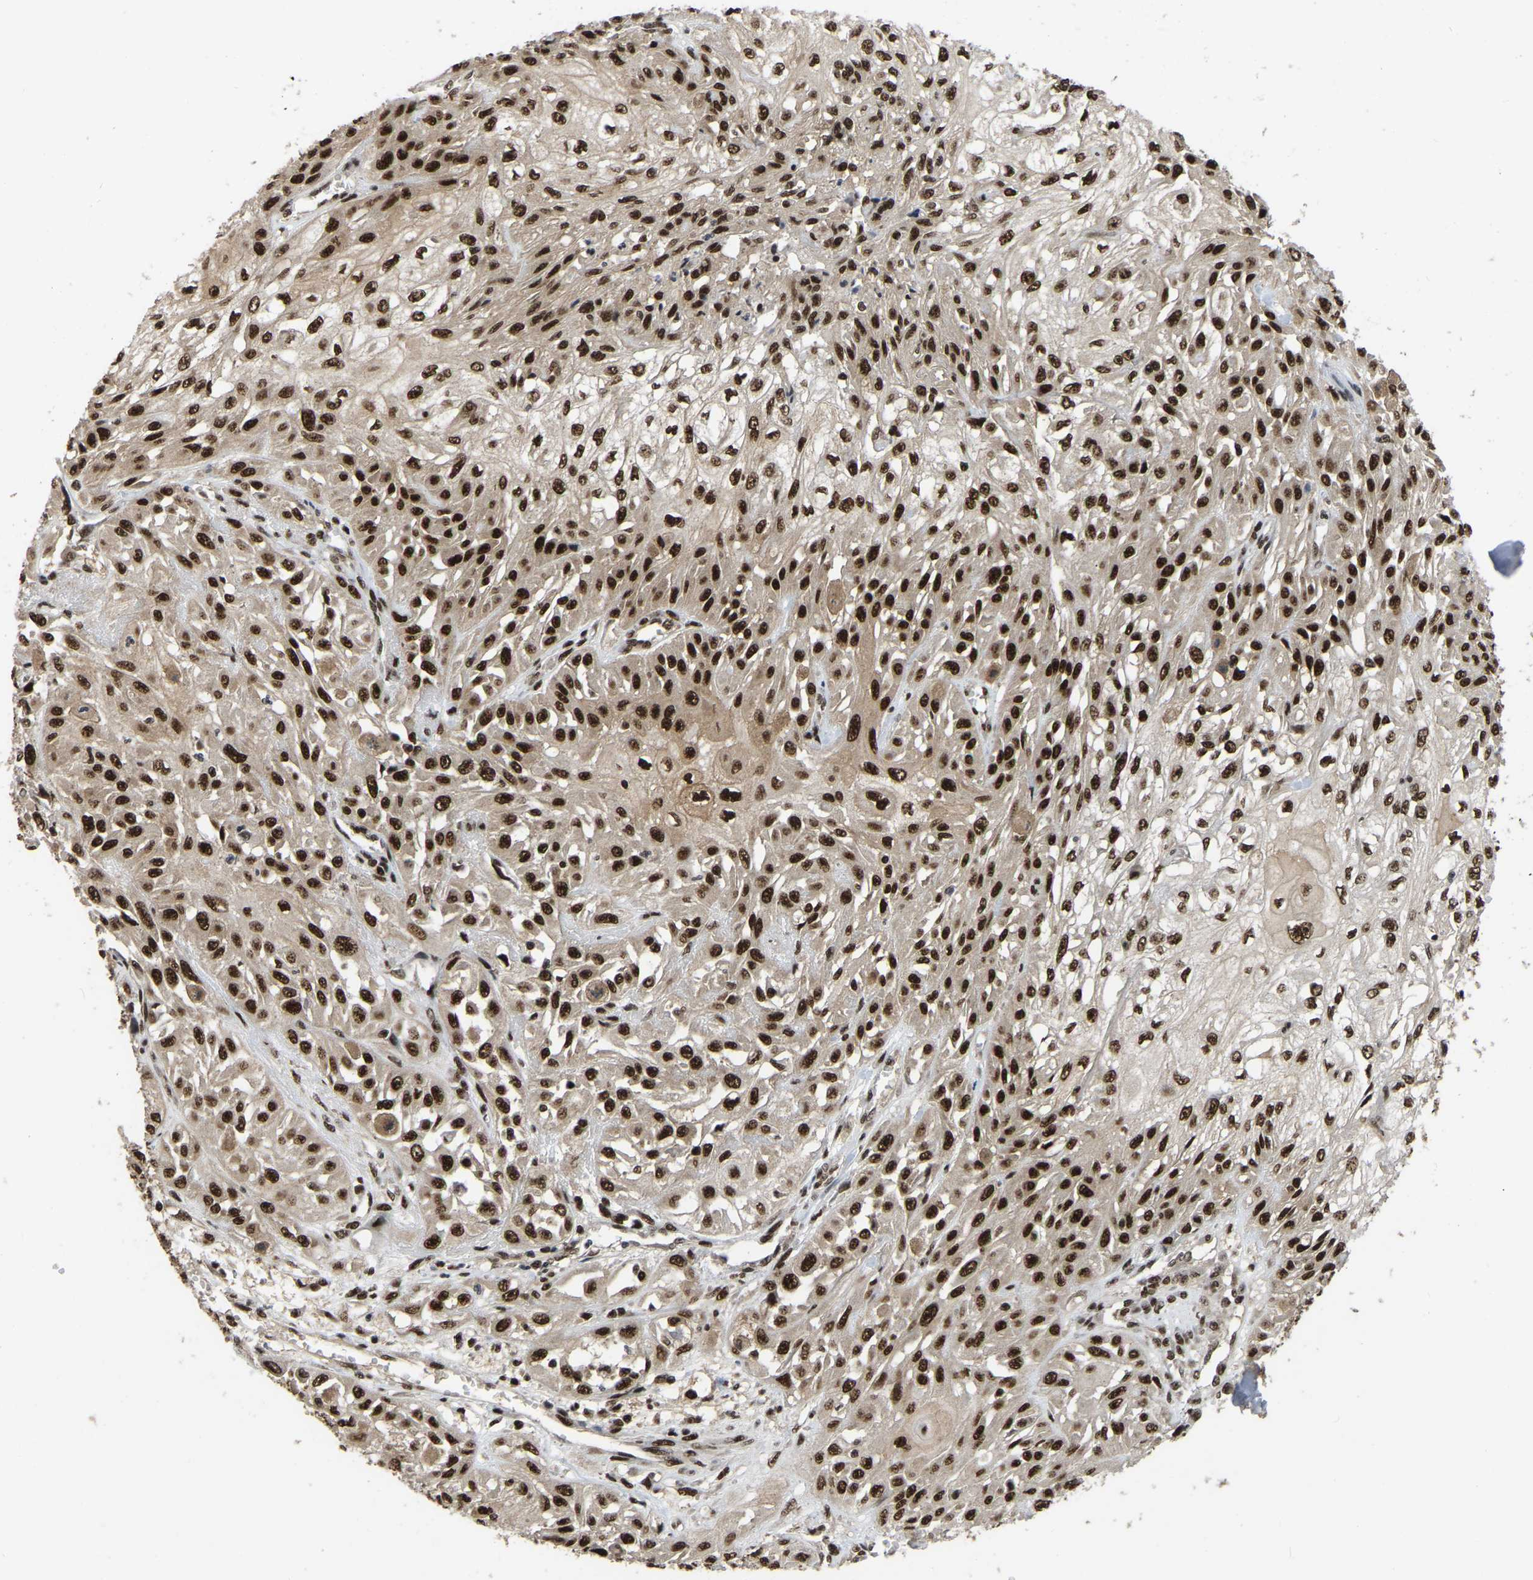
{"staining": {"intensity": "strong", "quantity": ">75%", "location": "nuclear"}, "tissue": "skin cancer", "cell_type": "Tumor cells", "image_type": "cancer", "snomed": [{"axis": "morphology", "description": "Squamous cell carcinoma, NOS"}, {"axis": "morphology", "description": "Squamous cell carcinoma, metastatic, NOS"}, {"axis": "topography", "description": "Skin"}, {"axis": "topography", "description": "Lymph node"}], "caption": "The photomicrograph exhibits immunohistochemical staining of squamous cell carcinoma (skin). There is strong nuclear staining is appreciated in about >75% of tumor cells.", "gene": "TBL1XR1", "patient": {"sex": "male", "age": 75}}